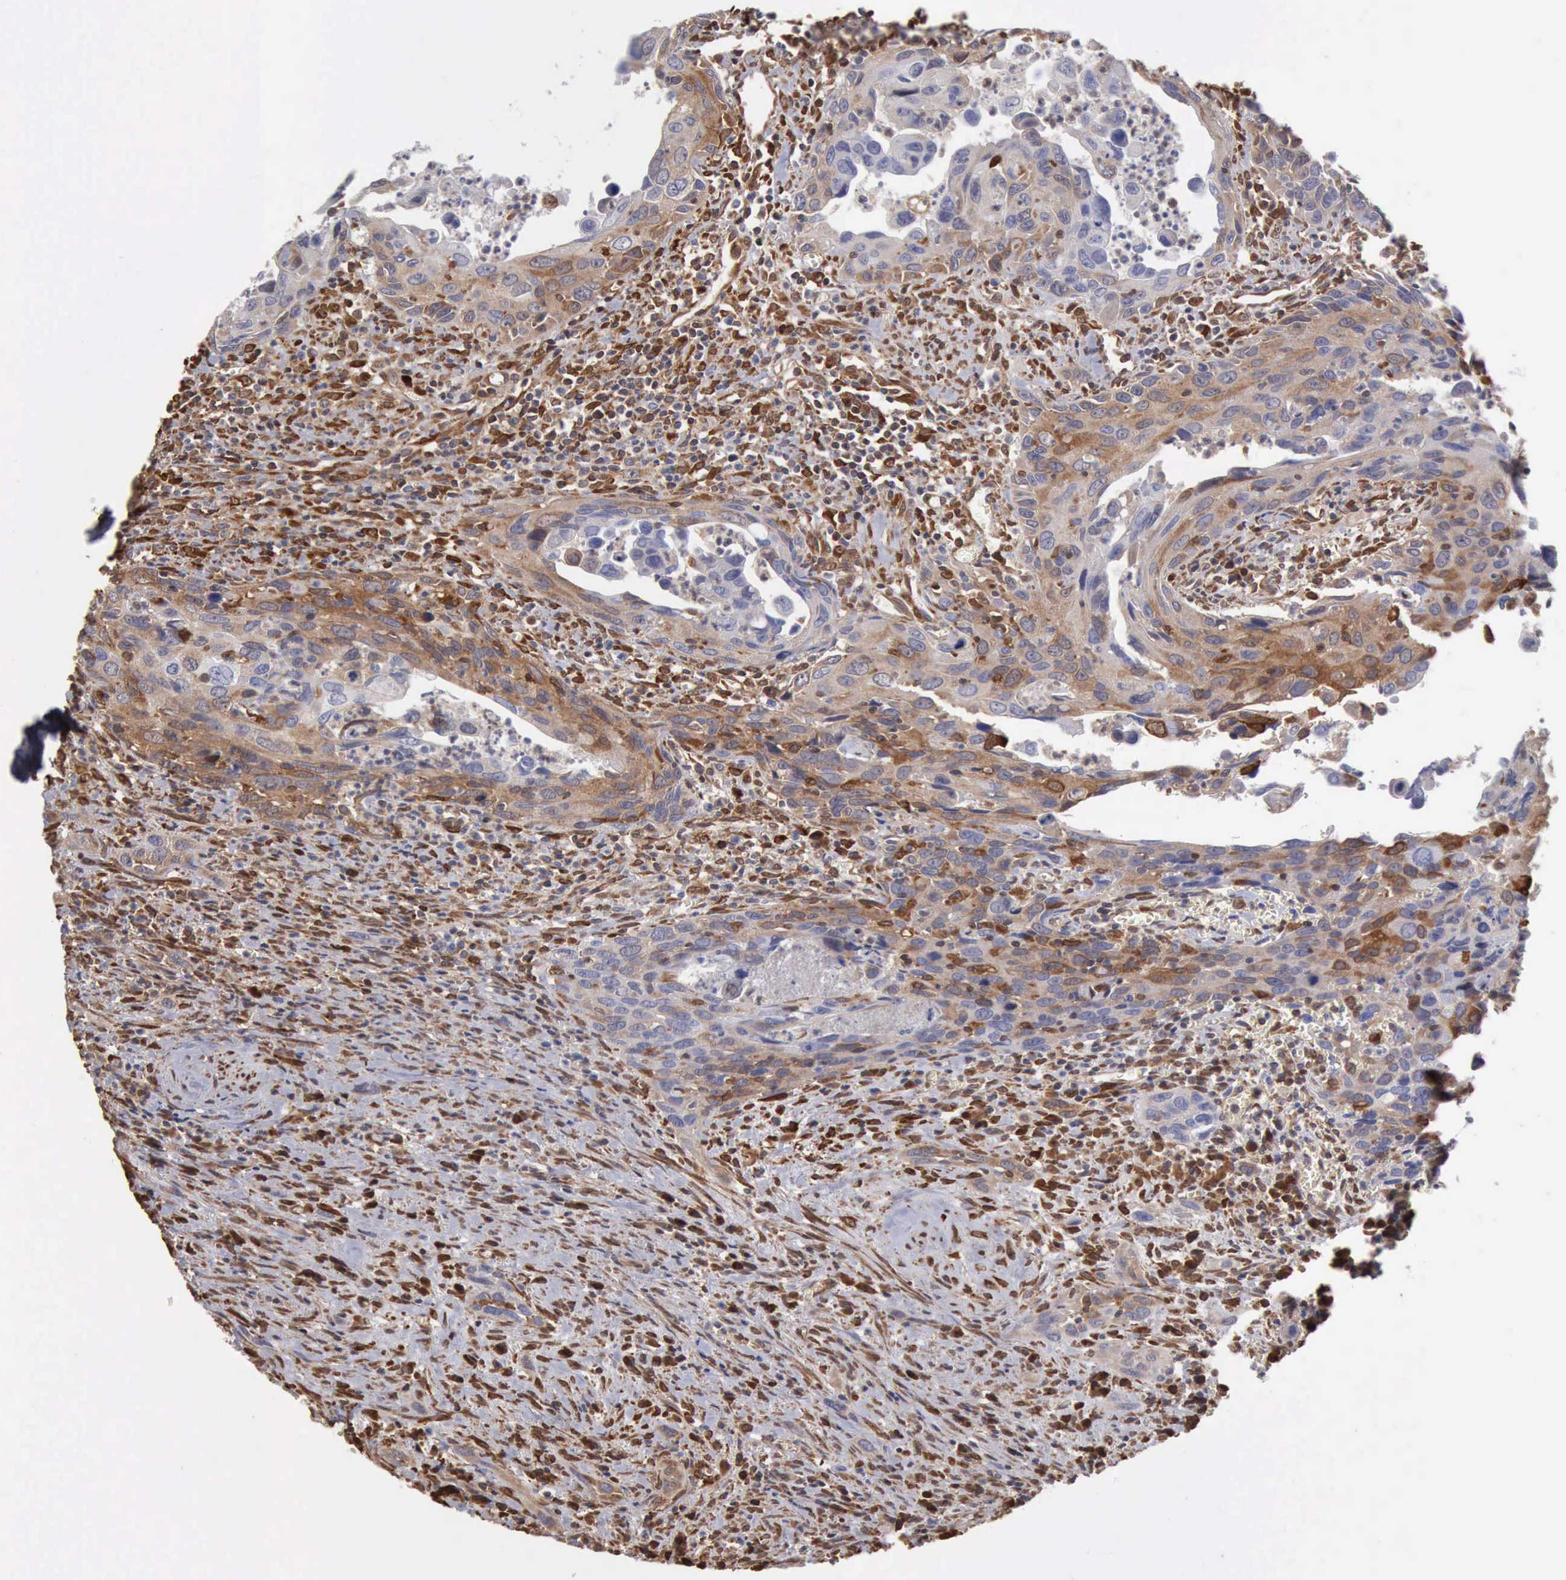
{"staining": {"intensity": "moderate", "quantity": ">75%", "location": "cytoplasmic/membranous"}, "tissue": "urothelial cancer", "cell_type": "Tumor cells", "image_type": "cancer", "snomed": [{"axis": "morphology", "description": "Urothelial carcinoma, High grade"}, {"axis": "topography", "description": "Urinary bladder"}], "caption": "Immunohistochemical staining of human high-grade urothelial carcinoma exhibits medium levels of moderate cytoplasmic/membranous expression in about >75% of tumor cells.", "gene": "APOL2", "patient": {"sex": "male", "age": 71}}